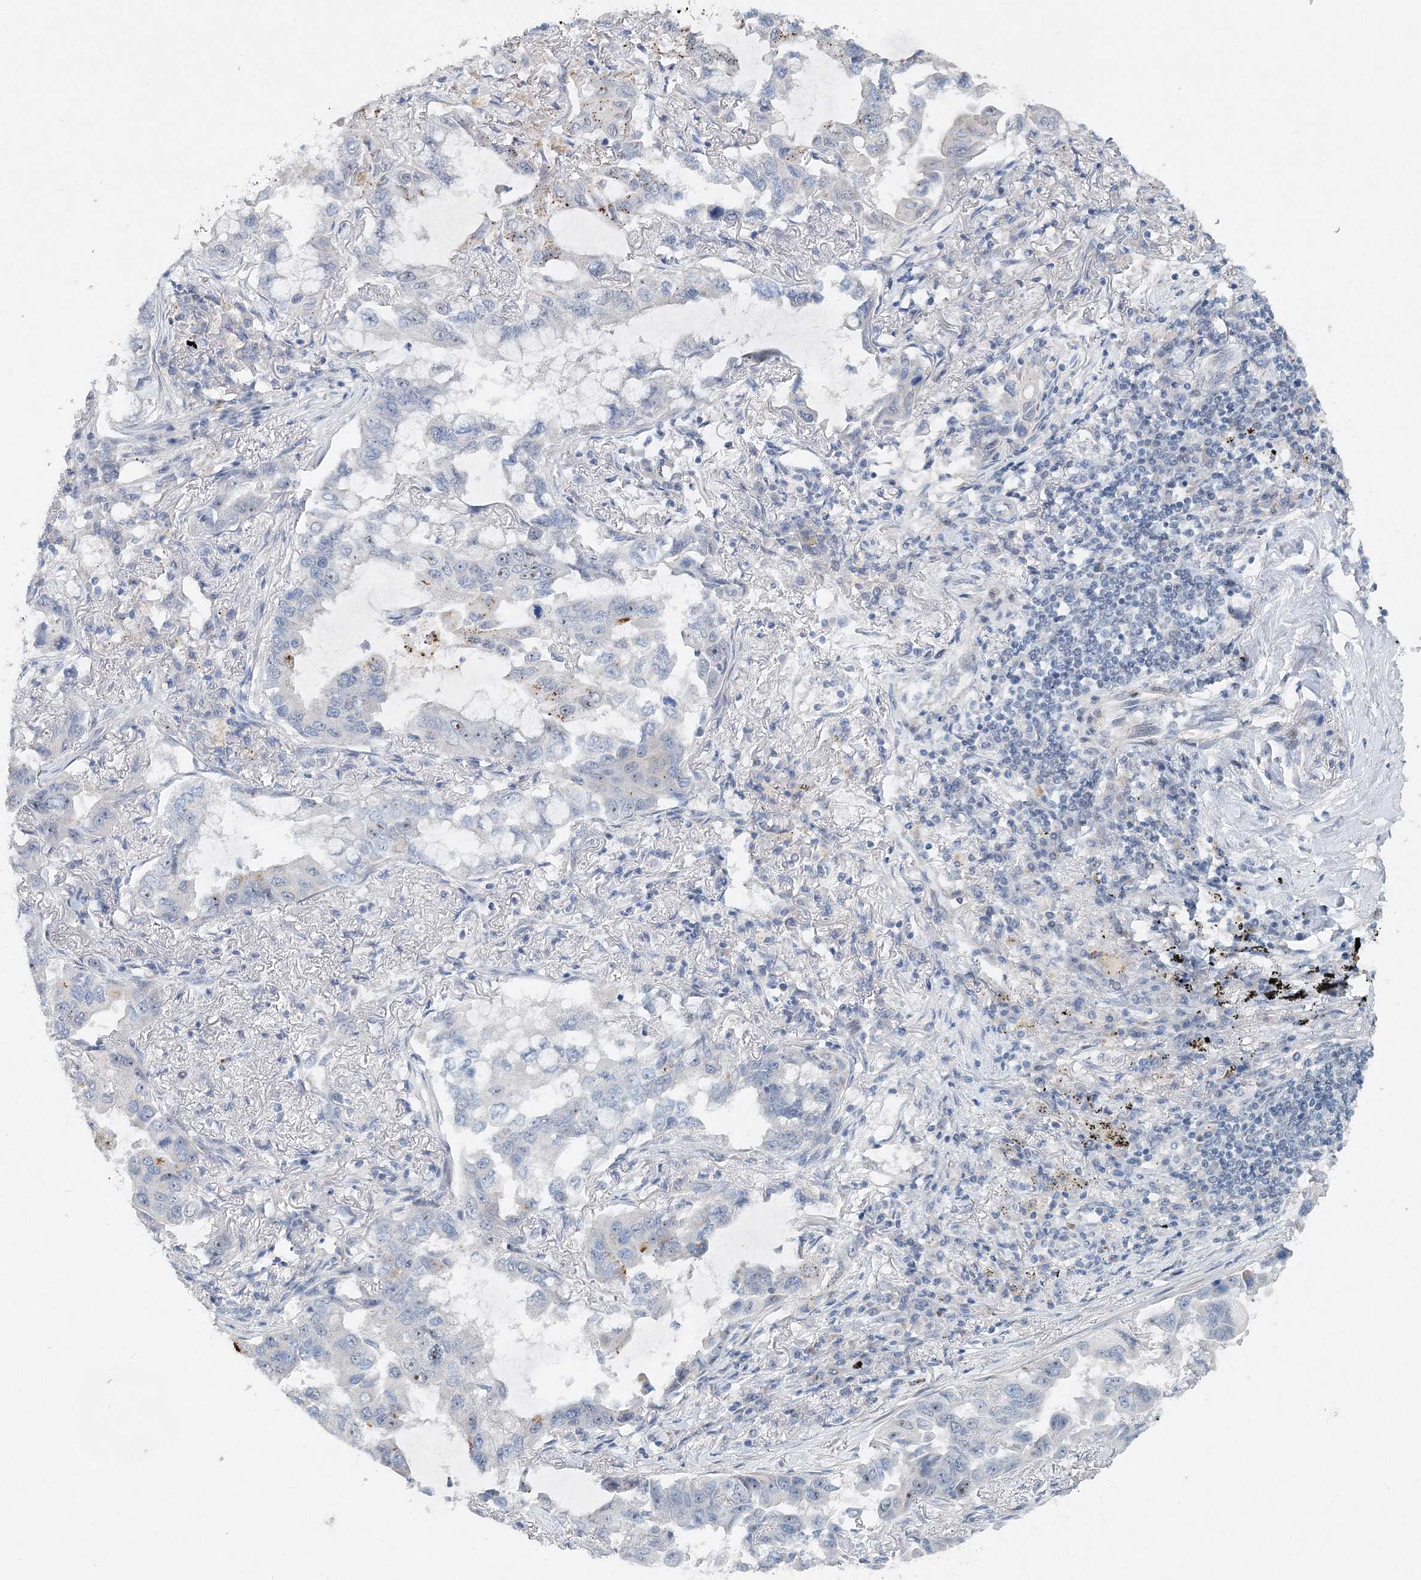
{"staining": {"intensity": "negative", "quantity": "none", "location": "none"}, "tissue": "lung cancer", "cell_type": "Tumor cells", "image_type": "cancer", "snomed": [{"axis": "morphology", "description": "Adenocarcinoma, NOS"}, {"axis": "topography", "description": "Lung"}], "caption": "An image of human lung adenocarcinoma is negative for staining in tumor cells.", "gene": "UIMC1", "patient": {"sex": "male", "age": 64}}